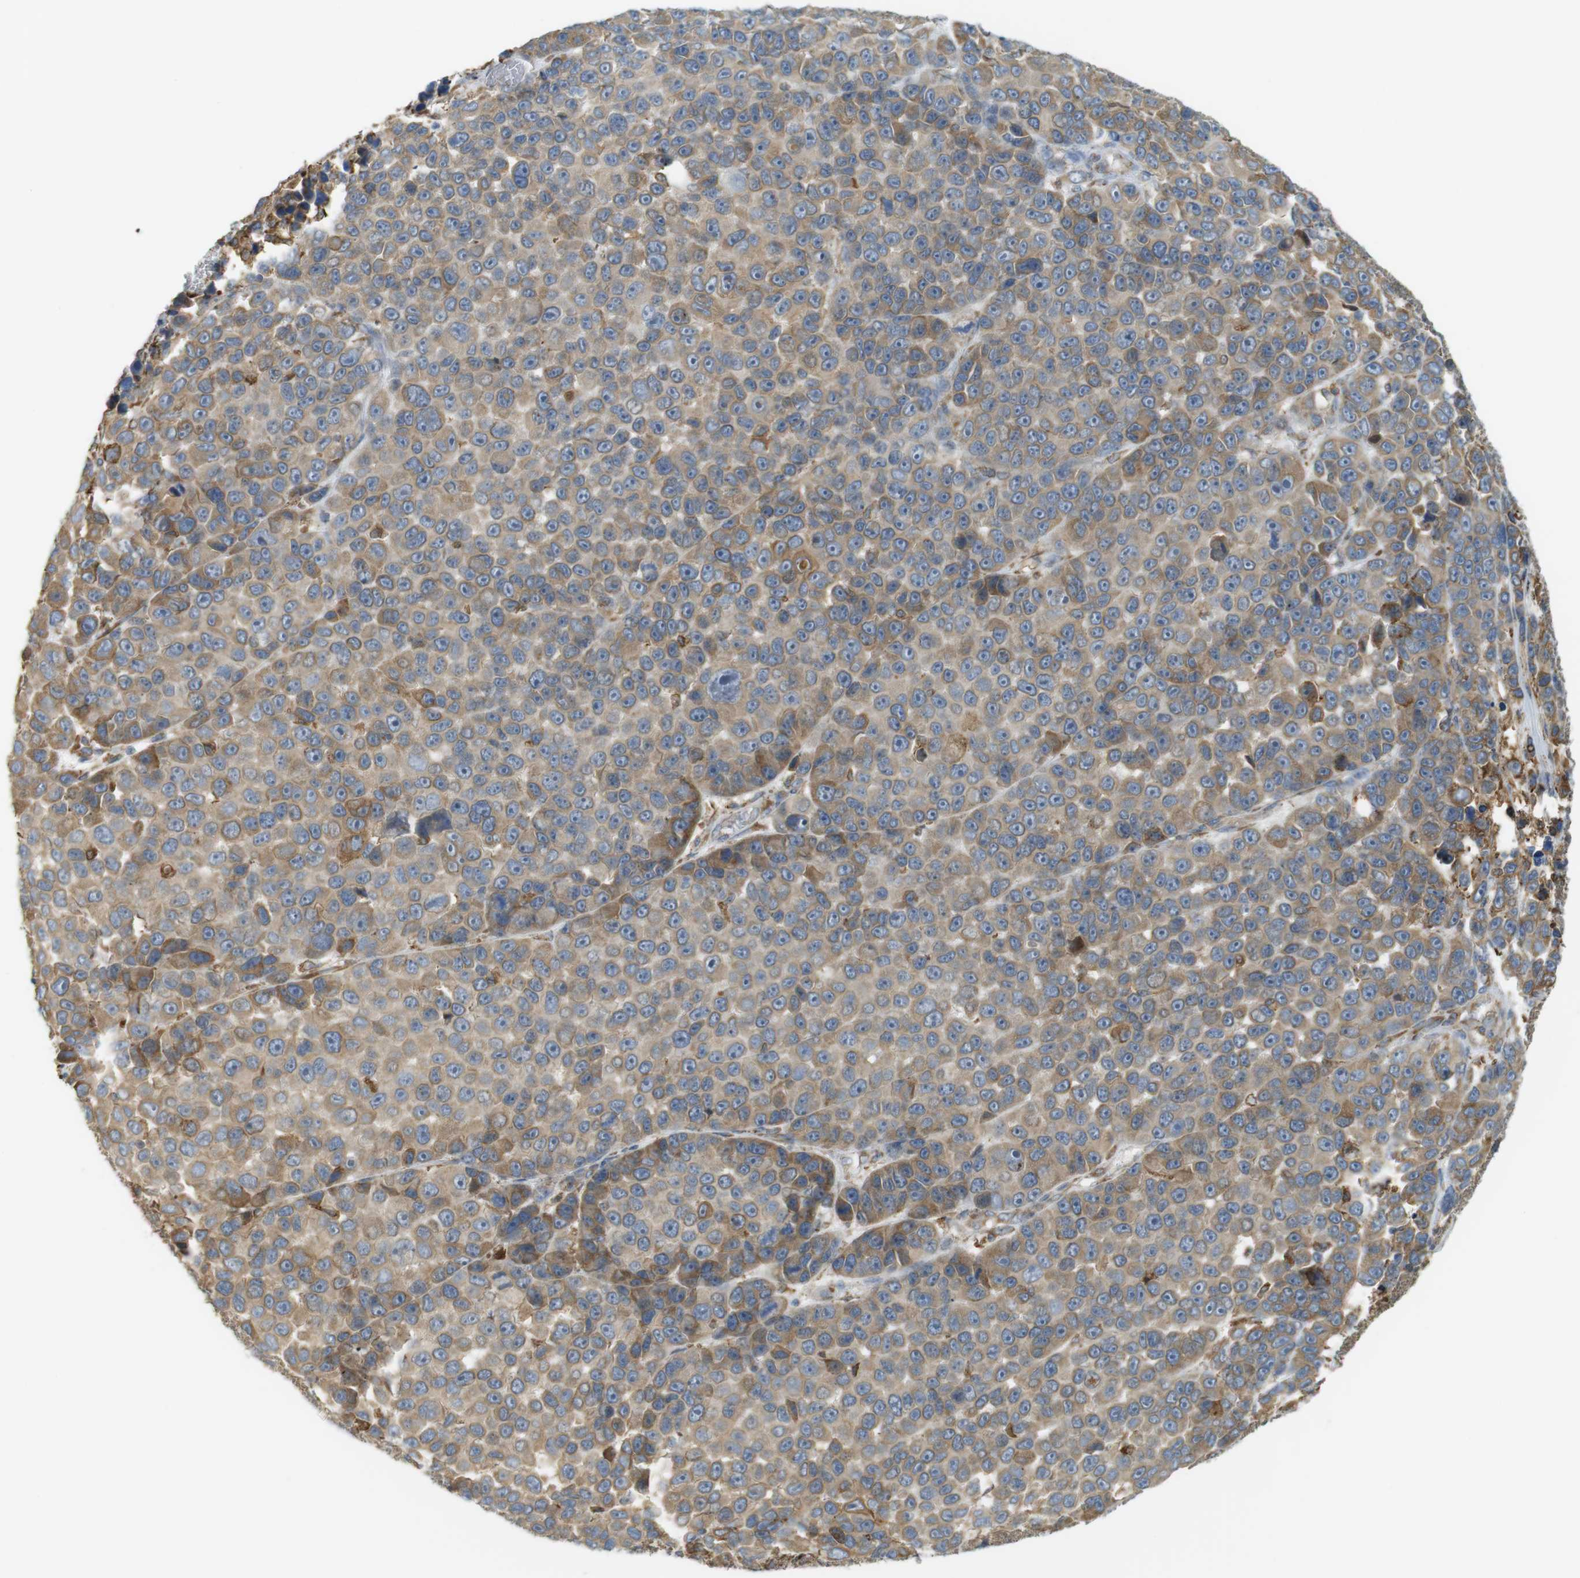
{"staining": {"intensity": "moderate", "quantity": "25%-75%", "location": "cytoplasmic/membranous"}, "tissue": "melanoma", "cell_type": "Tumor cells", "image_type": "cancer", "snomed": [{"axis": "morphology", "description": "Malignant melanoma, NOS"}, {"axis": "topography", "description": "Skin"}], "caption": "Approximately 25%-75% of tumor cells in melanoma show moderate cytoplasmic/membranous protein staining as visualized by brown immunohistochemical staining.", "gene": "MBOAT2", "patient": {"sex": "male", "age": 53}}